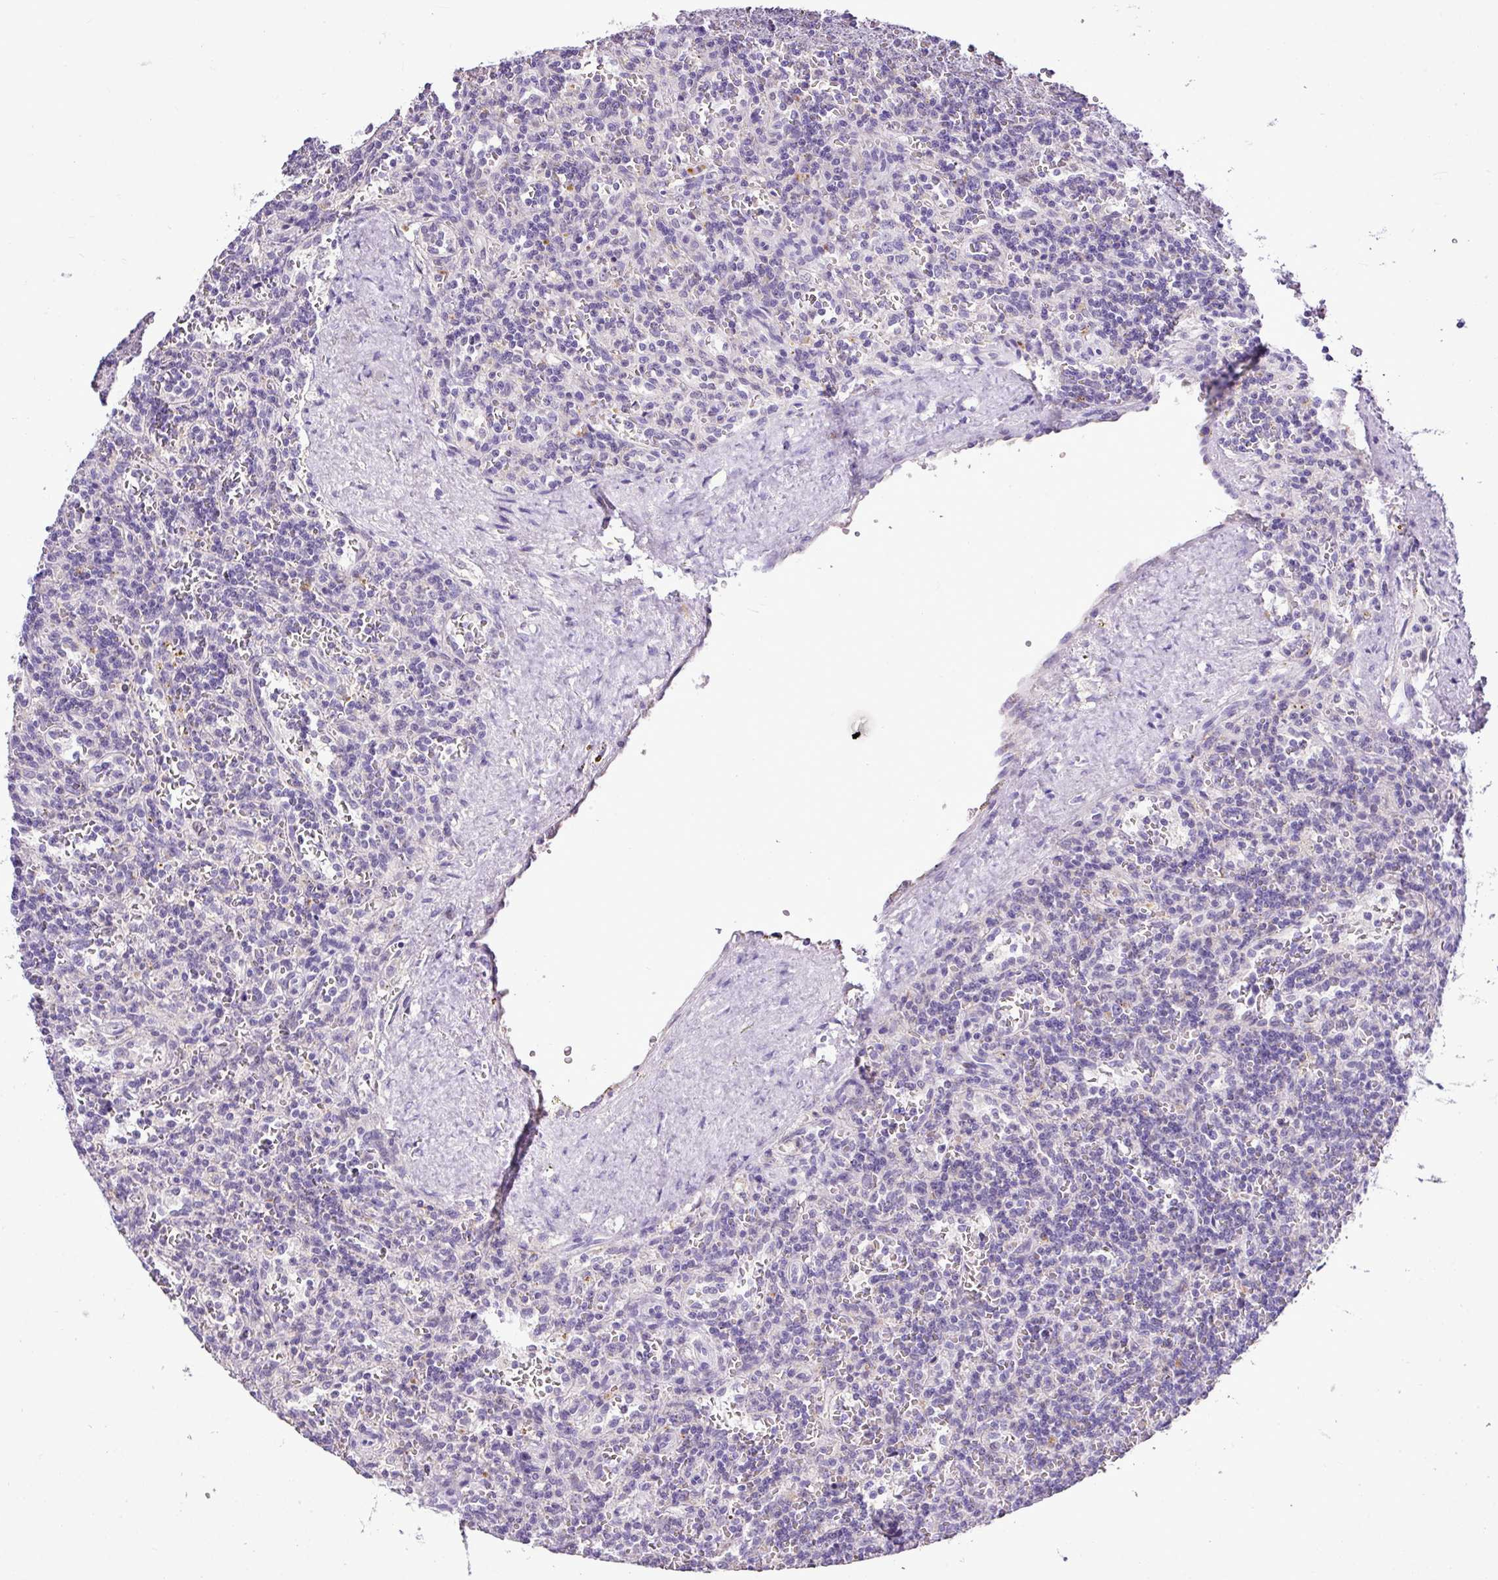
{"staining": {"intensity": "negative", "quantity": "none", "location": "none"}, "tissue": "lymphoma", "cell_type": "Tumor cells", "image_type": "cancer", "snomed": [{"axis": "morphology", "description": "Malignant lymphoma, non-Hodgkin's type, Low grade"}, {"axis": "topography", "description": "Spleen"}], "caption": "IHC of low-grade malignant lymphoma, non-Hodgkin's type exhibits no staining in tumor cells. (Stains: DAB immunohistochemistry (IHC) with hematoxylin counter stain, Microscopy: brightfield microscopy at high magnification).", "gene": "ESR1", "patient": {"sex": "male", "age": 73}}